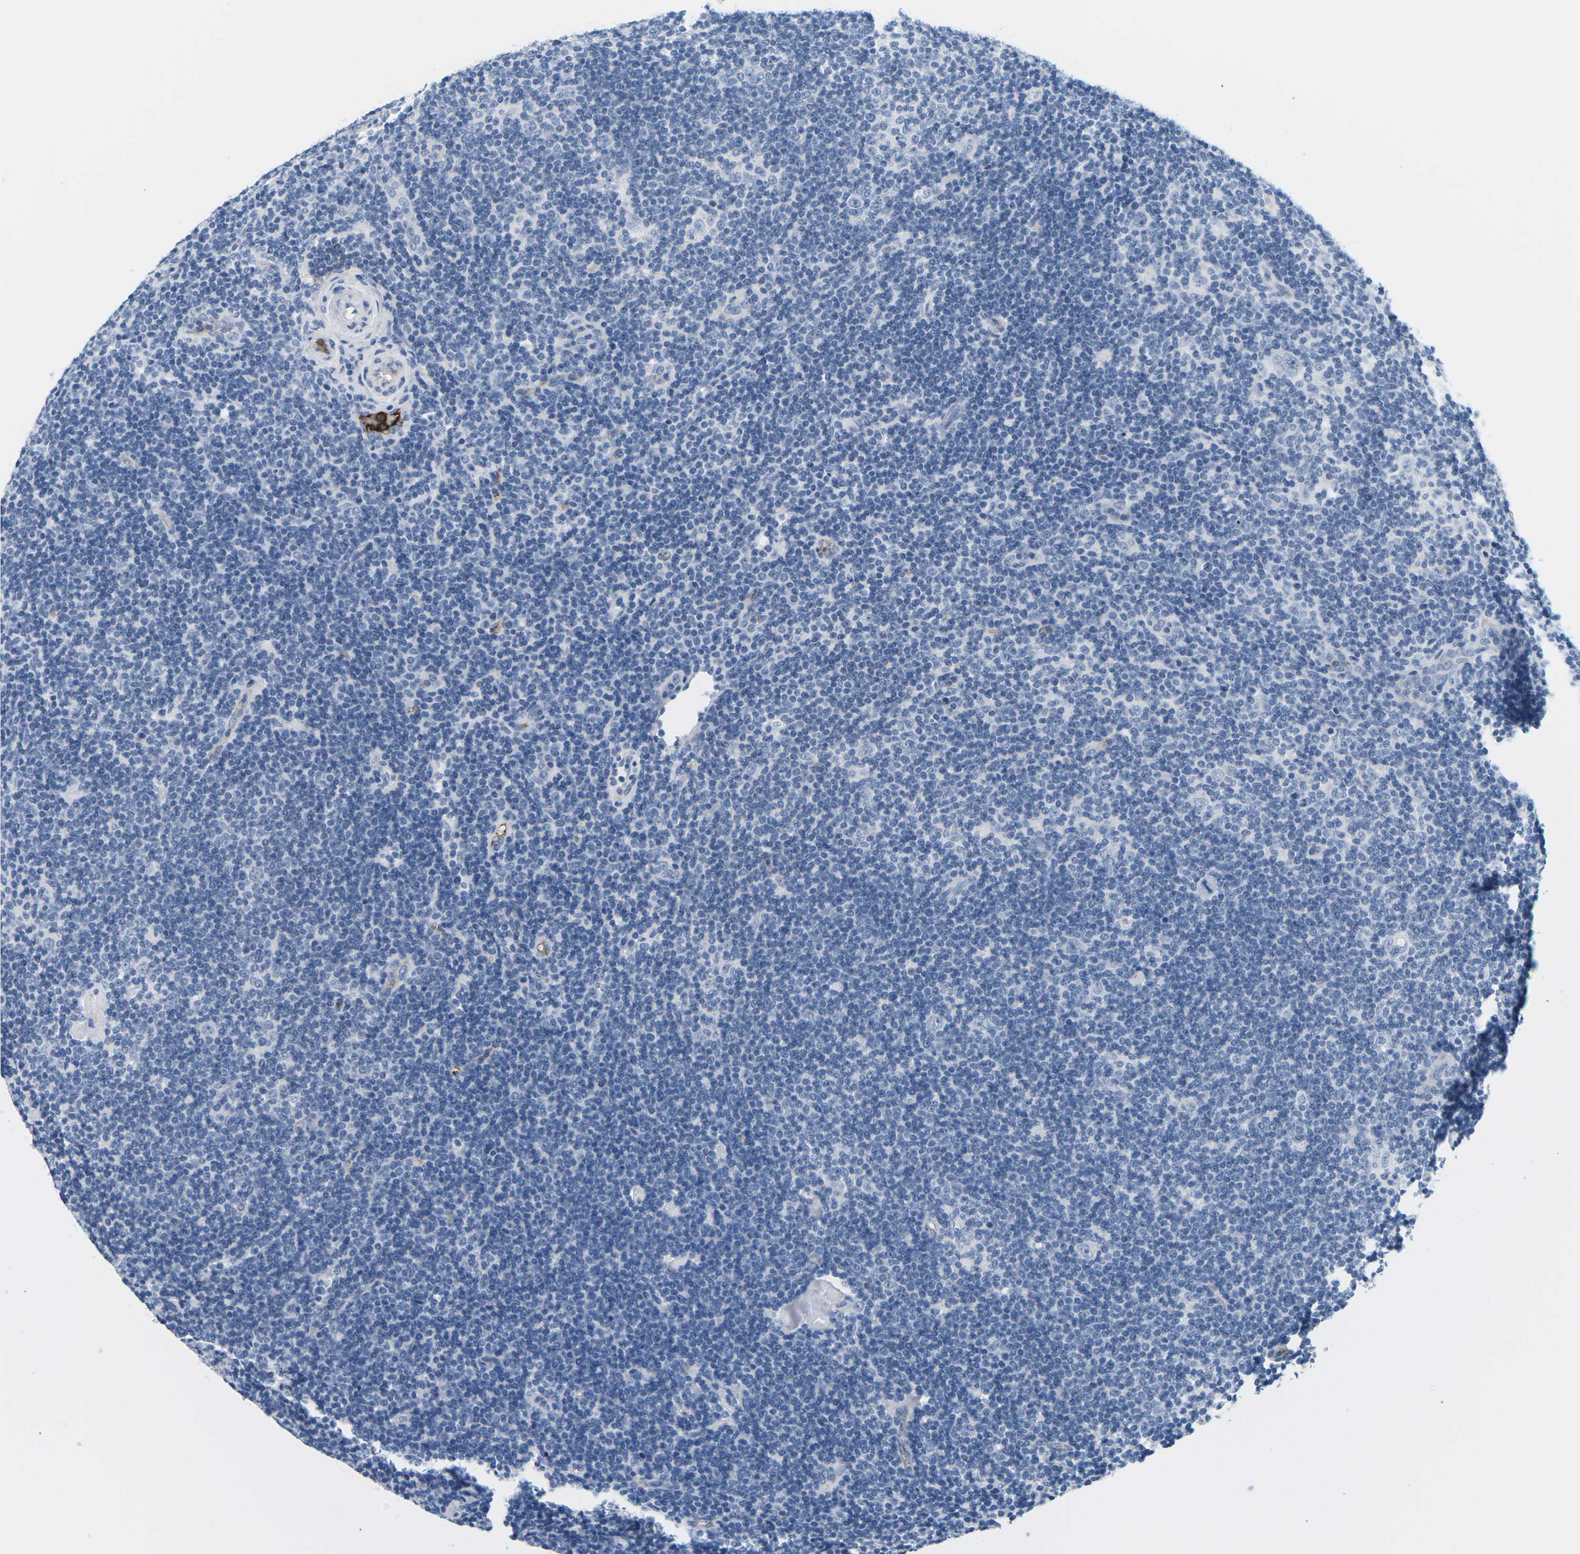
{"staining": {"intensity": "negative", "quantity": "none", "location": "none"}, "tissue": "lymphoma", "cell_type": "Tumor cells", "image_type": "cancer", "snomed": [{"axis": "morphology", "description": "Hodgkin's disease, NOS"}, {"axis": "topography", "description": "Lymph node"}], "caption": "Protein analysis of lymphoma displays no significant positivity in tumor cells.", "gene": "APOB", "patient": {"sex": "female", "age": 57}}